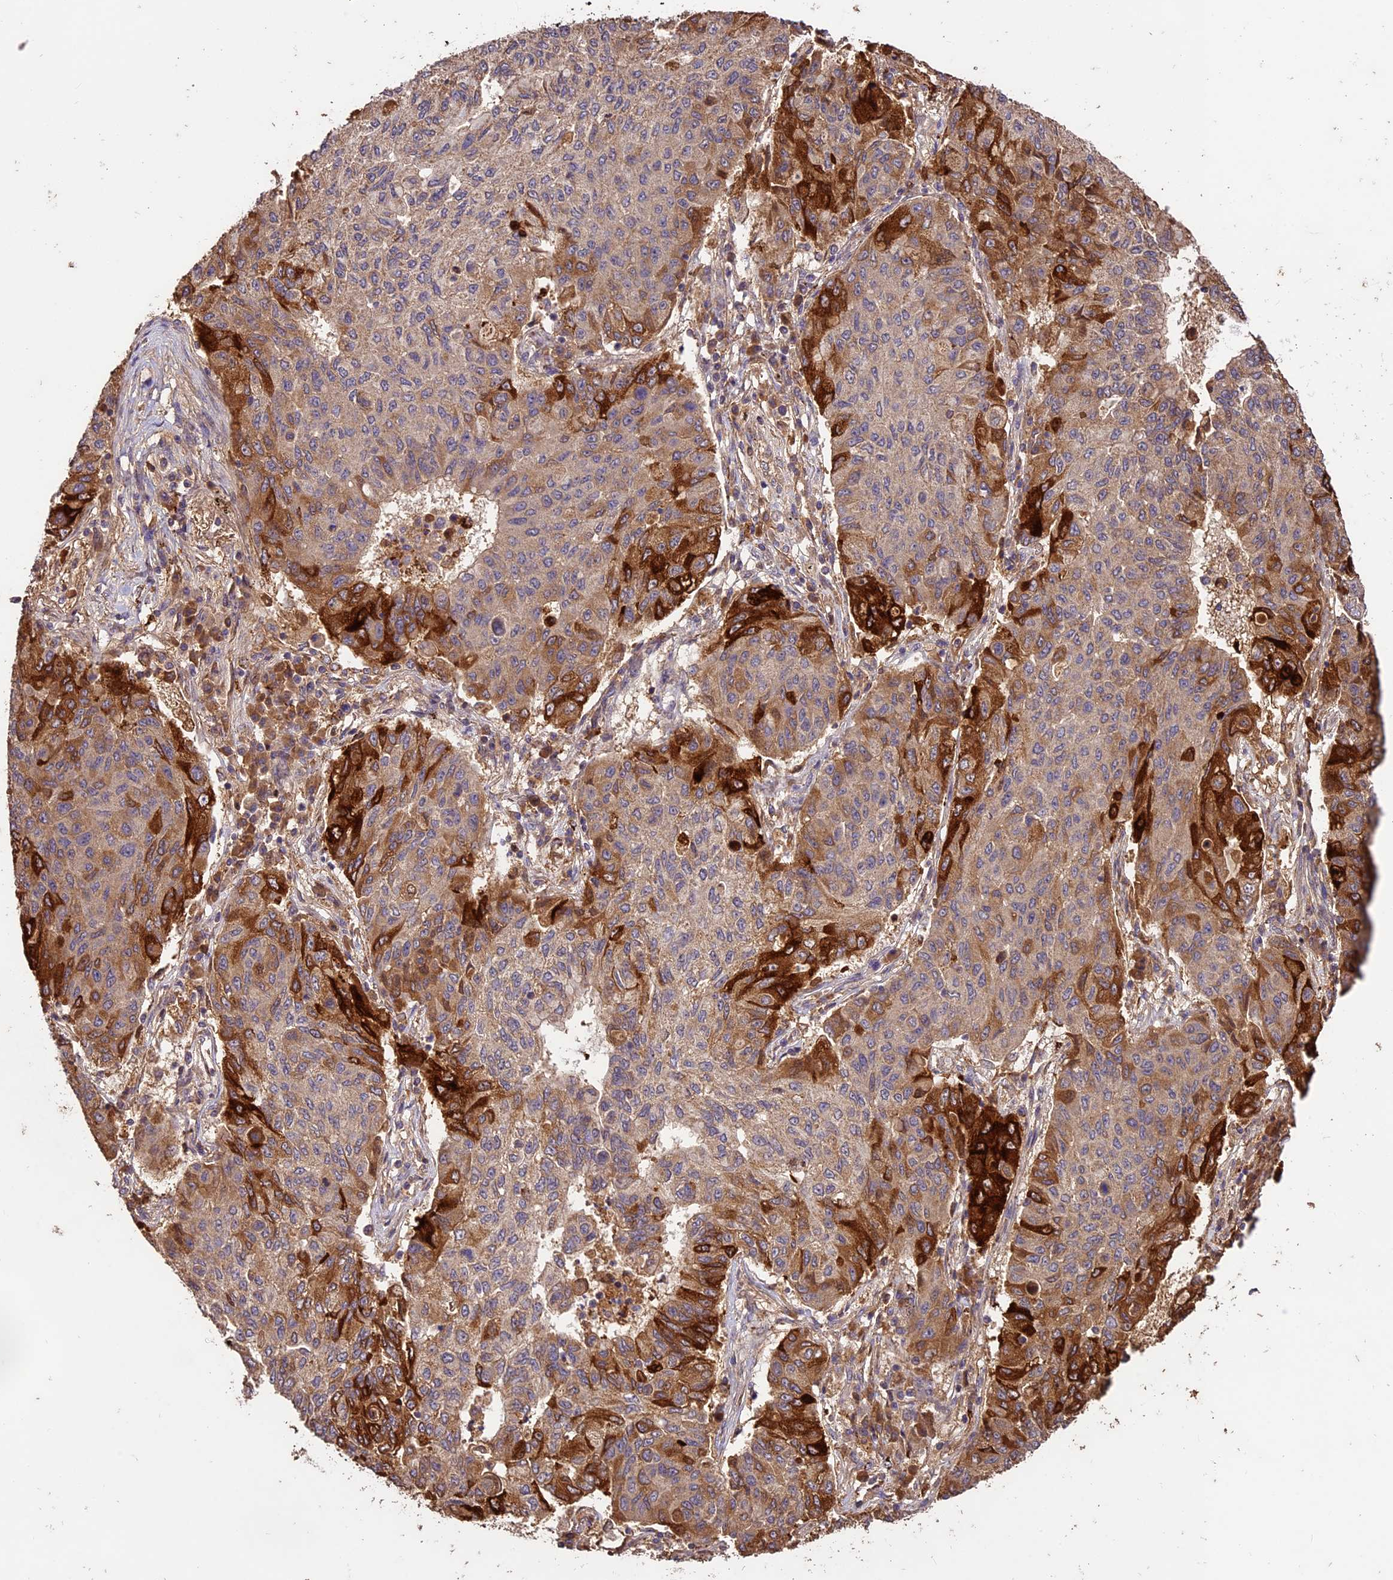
{"staining": {"intensity": "strong", "quantity": "25%-75%", "location": "cytoplasmic/membranous"}, "tissue": "lung cancer", "cell_type": "Tumor cells", "image_type": "cancer", "snomed": [{"axis": "morphology", "description": "Squamous cell carcinoma, NOS"}, {"axis": "topography", "description": "Lung"}], "caption": "Immunohistochemistry (IHC) of human lung cancer shows high levels of strong cytoplasmic/membranous staining in about 25%-75% of tumor cells. Nuclei are stained in blue.", "gene": "CRLF1", "patient": {"sex": "male", "age": 74}}